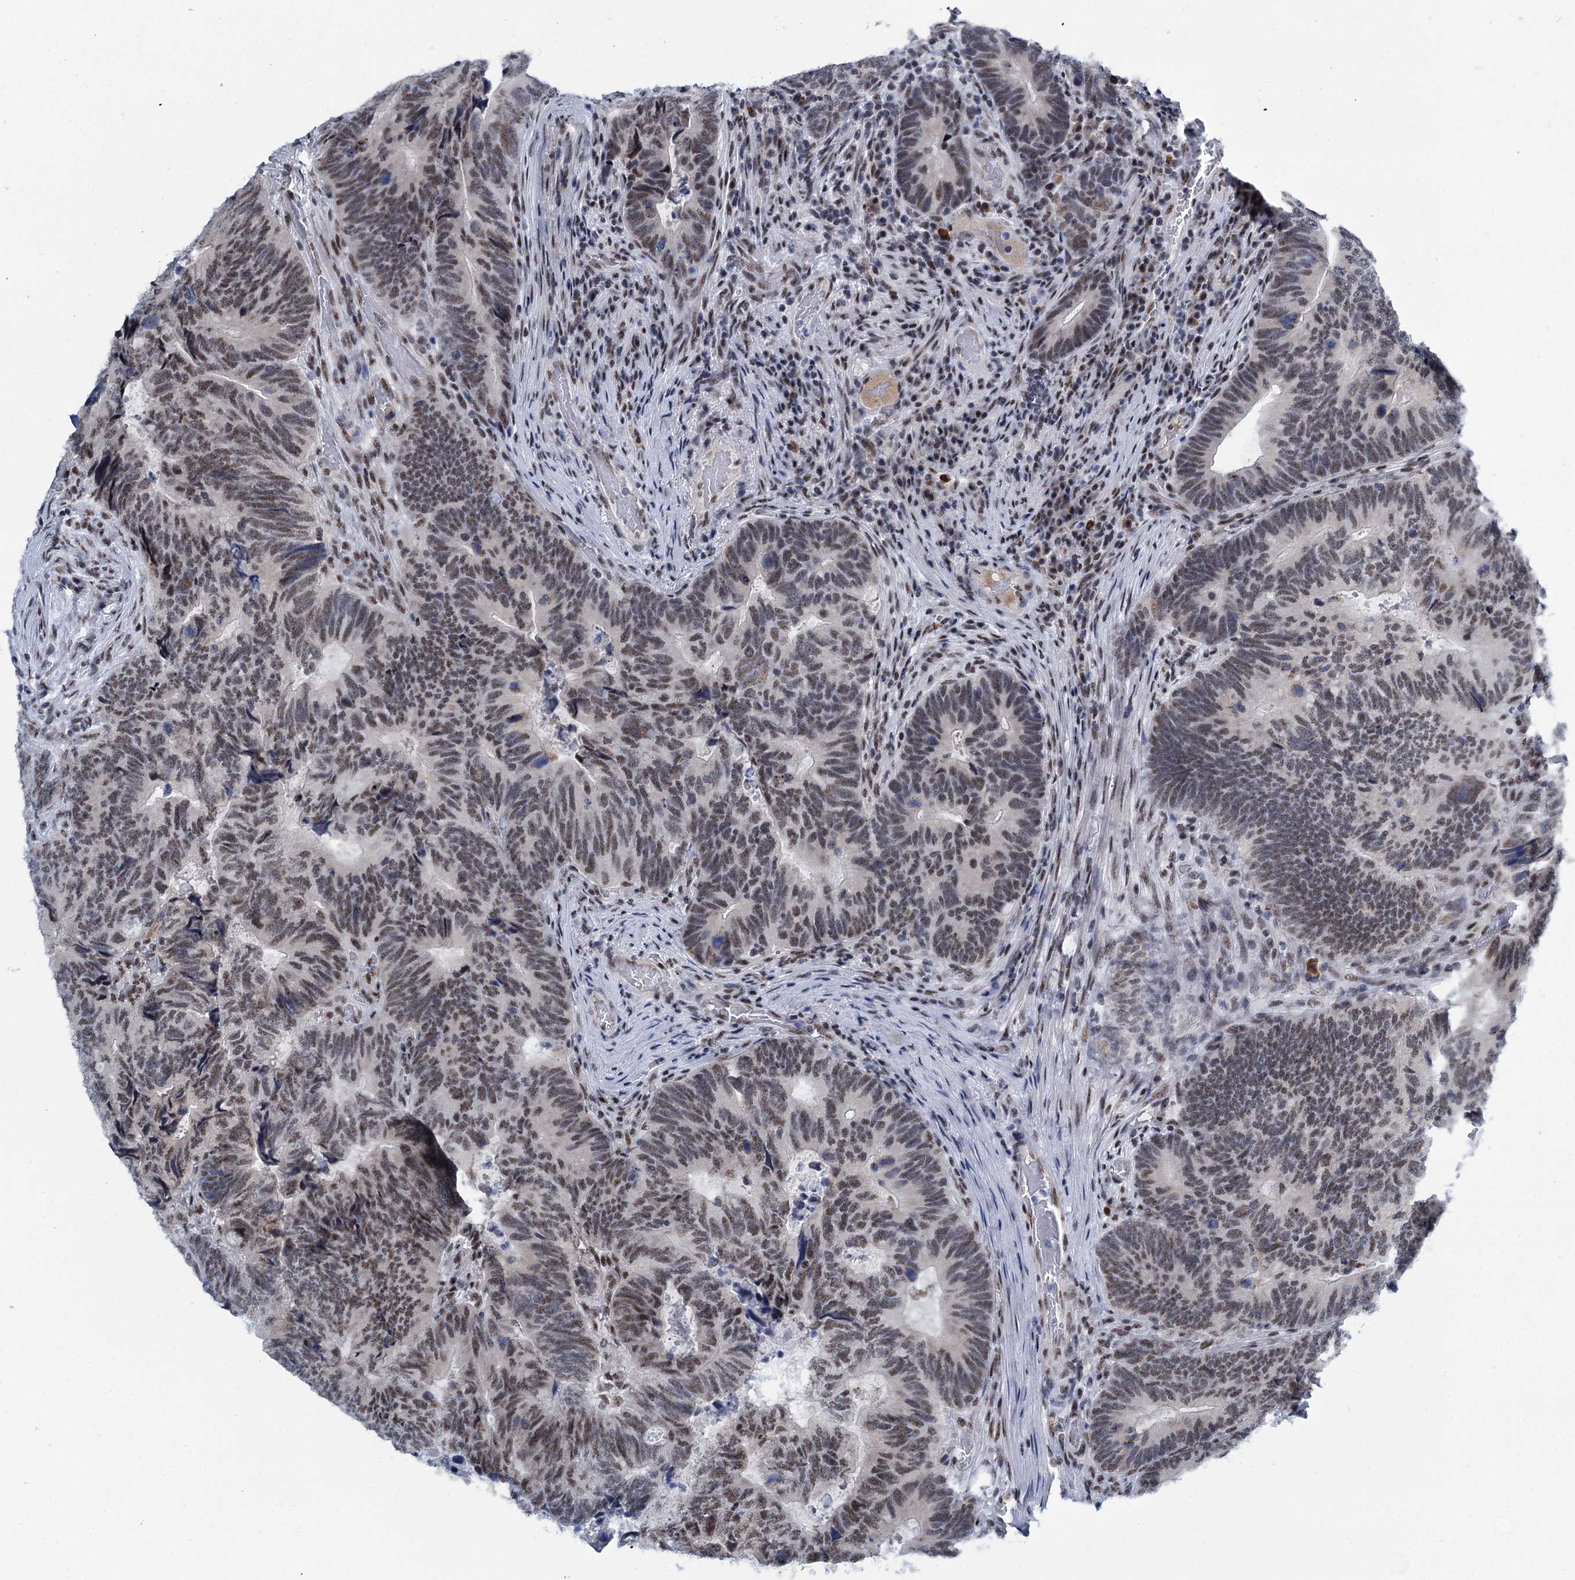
{"staining": {"intensity": "moderate", "quantity": ">75%", "location": "nuclear"}, "tissue": "colorectal cancer", "cell_type": "Tumor cells", "image_type": "cancer", "snomed": [{"axis": "morphology", "description": "Adenocarcinoma, NOS"}, {"axis": "topography", "description": "Colon"}], "caption": "This is a photomicrograph of immunohistochemistry (IHC) staining of colorectal cancer (adenocarcinoma), which shows moderate positivity in the nuclear of tumor cells.", "gene": "SREK1", "patient": {"sex": "female", "age": 67}}